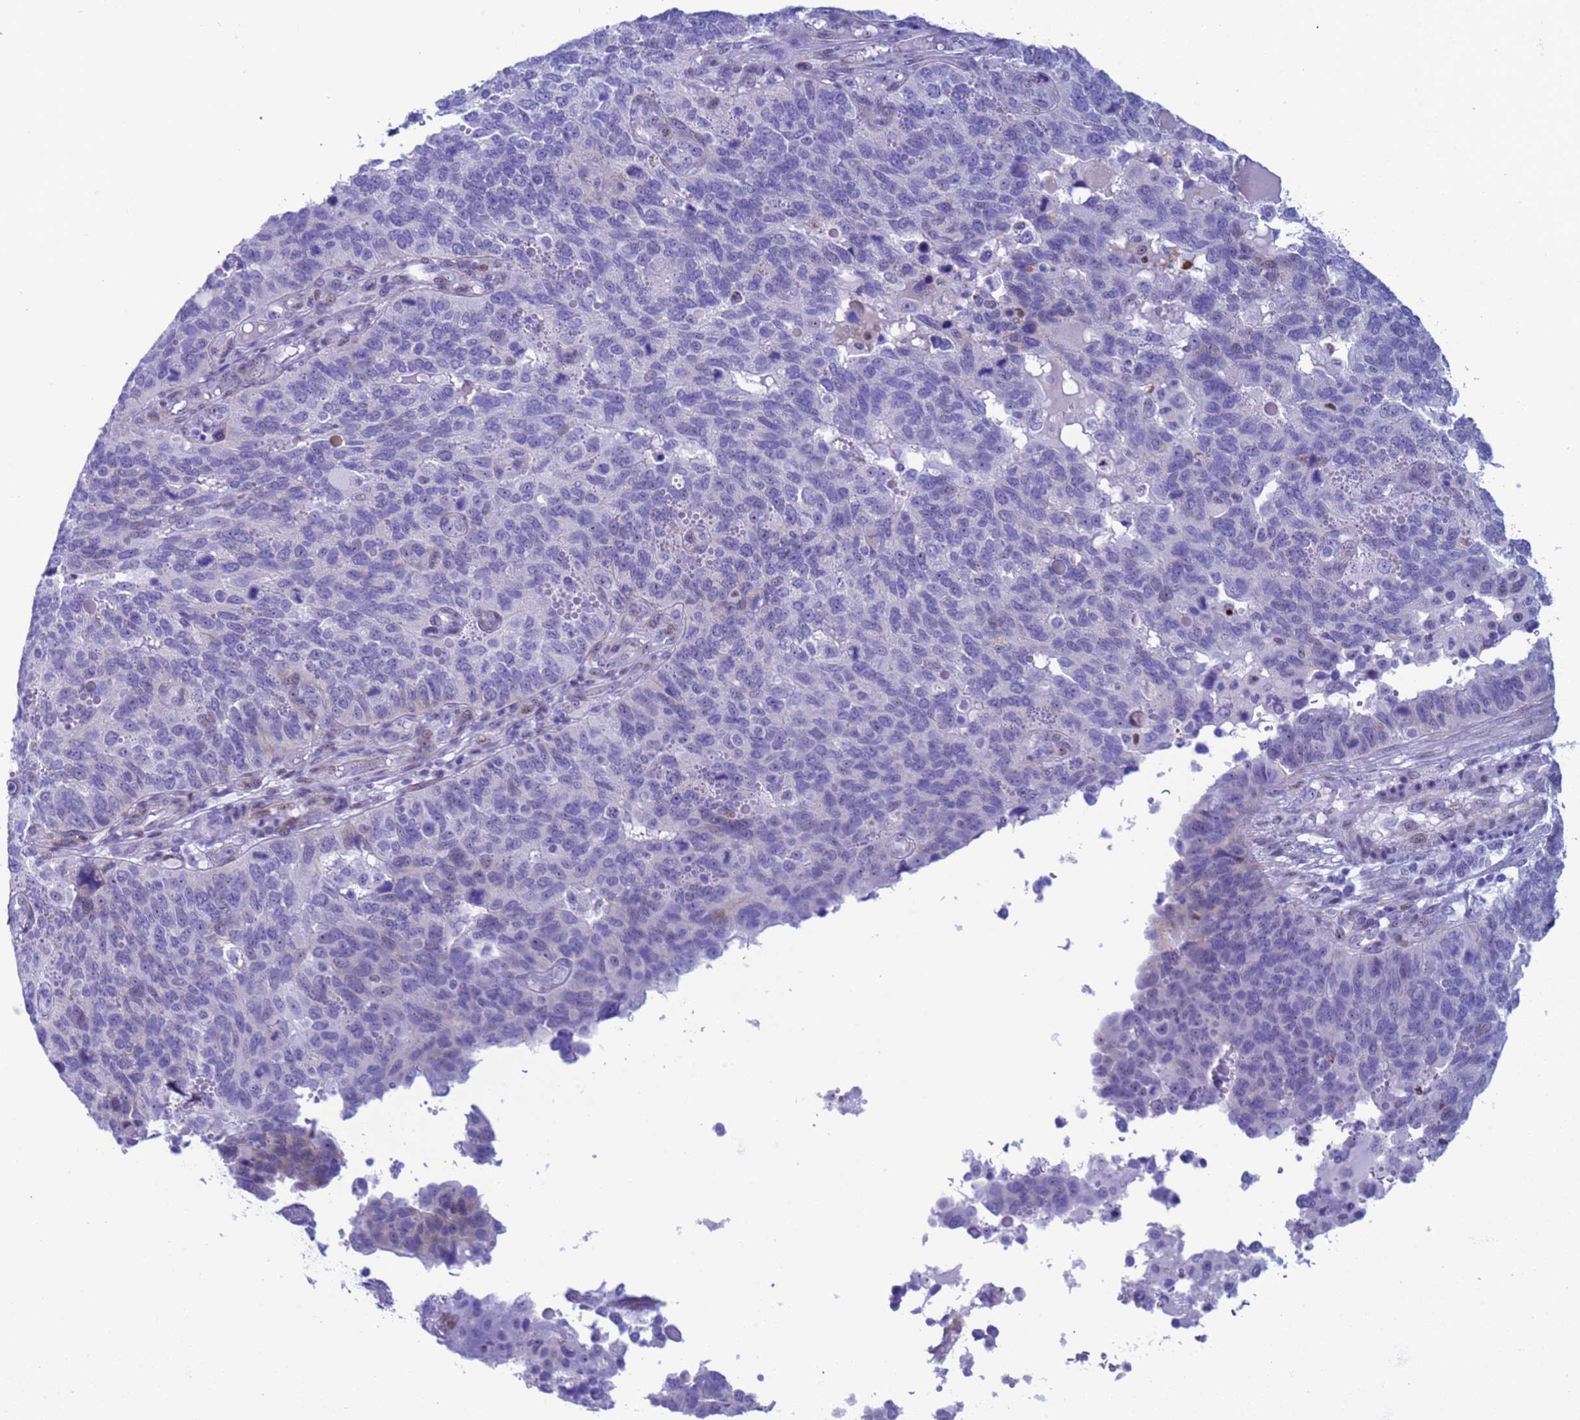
{"staining": {"intensity": "negative", "quantity": "none", "location": "none"}, "tissue": "endometrial cancer", "cell_type": "Tumor cells", "image_type": "cancer", "snomed": [{"axis": "morphology", "description": "Adenocarcinoma, NOS"}, {"axis": "topography", "description": "Endometrium"}], "caption": "This is a micrograph of IHC staining of endometrial cancer, which shows no staining in tumor cells.", "gene": "POP5", "patient": {"sex": "female", "age": 66}}